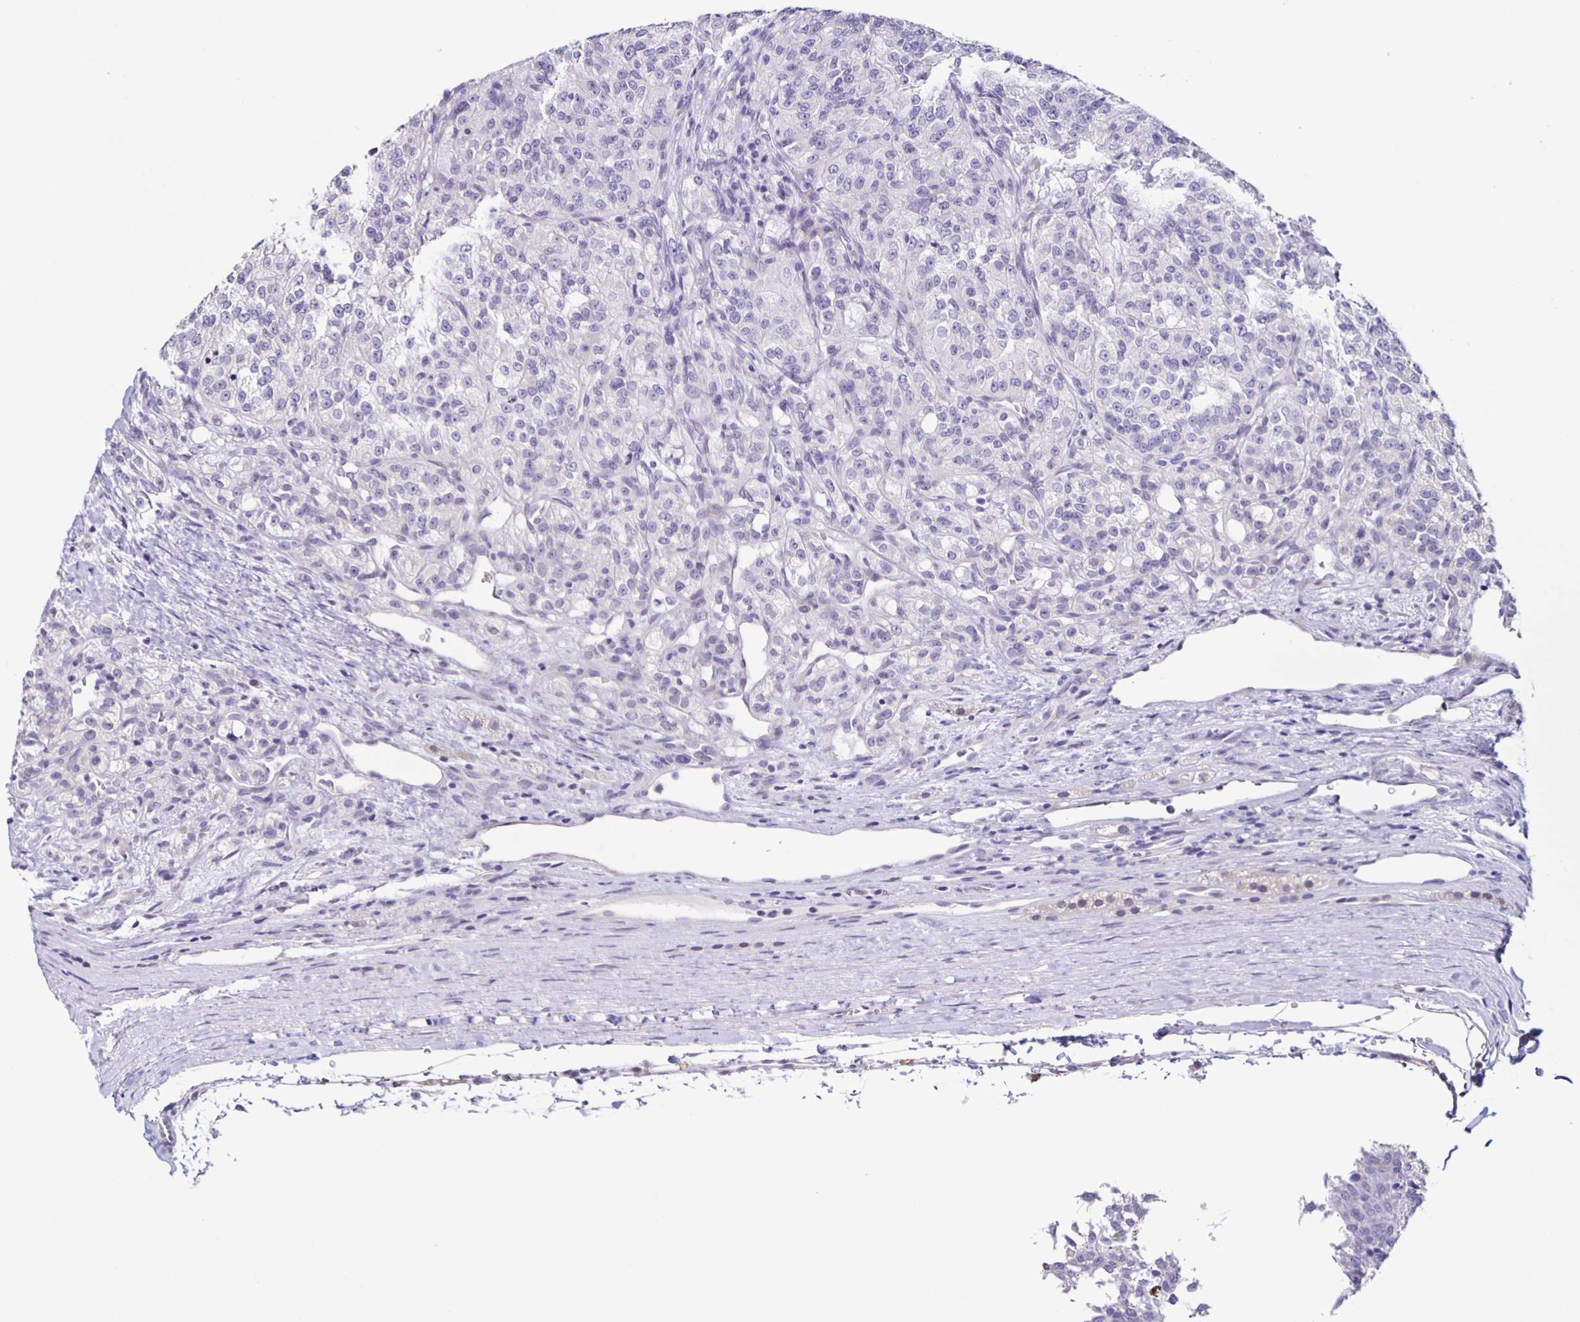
{"staining": {"intensity": "negative", "quantity": "none", "location": "none"}, "tissue": "renal cancer", "cell_type": "Tumor cells", "image_type": "cancer", "snomed": [{"axis": "morphology", "description": "Adenocarcinoma, NOS"}, {"axis": "topography", "description": "Kidney"}], "caption": "Immunohistochemical staining of human renal cancer reveals no significant expression in tumor cells. (DAB immunohistochemistry (IHC), high magnification).", "gene": "SLC12A3", "patient": {"sex": "female", "age": 63}}